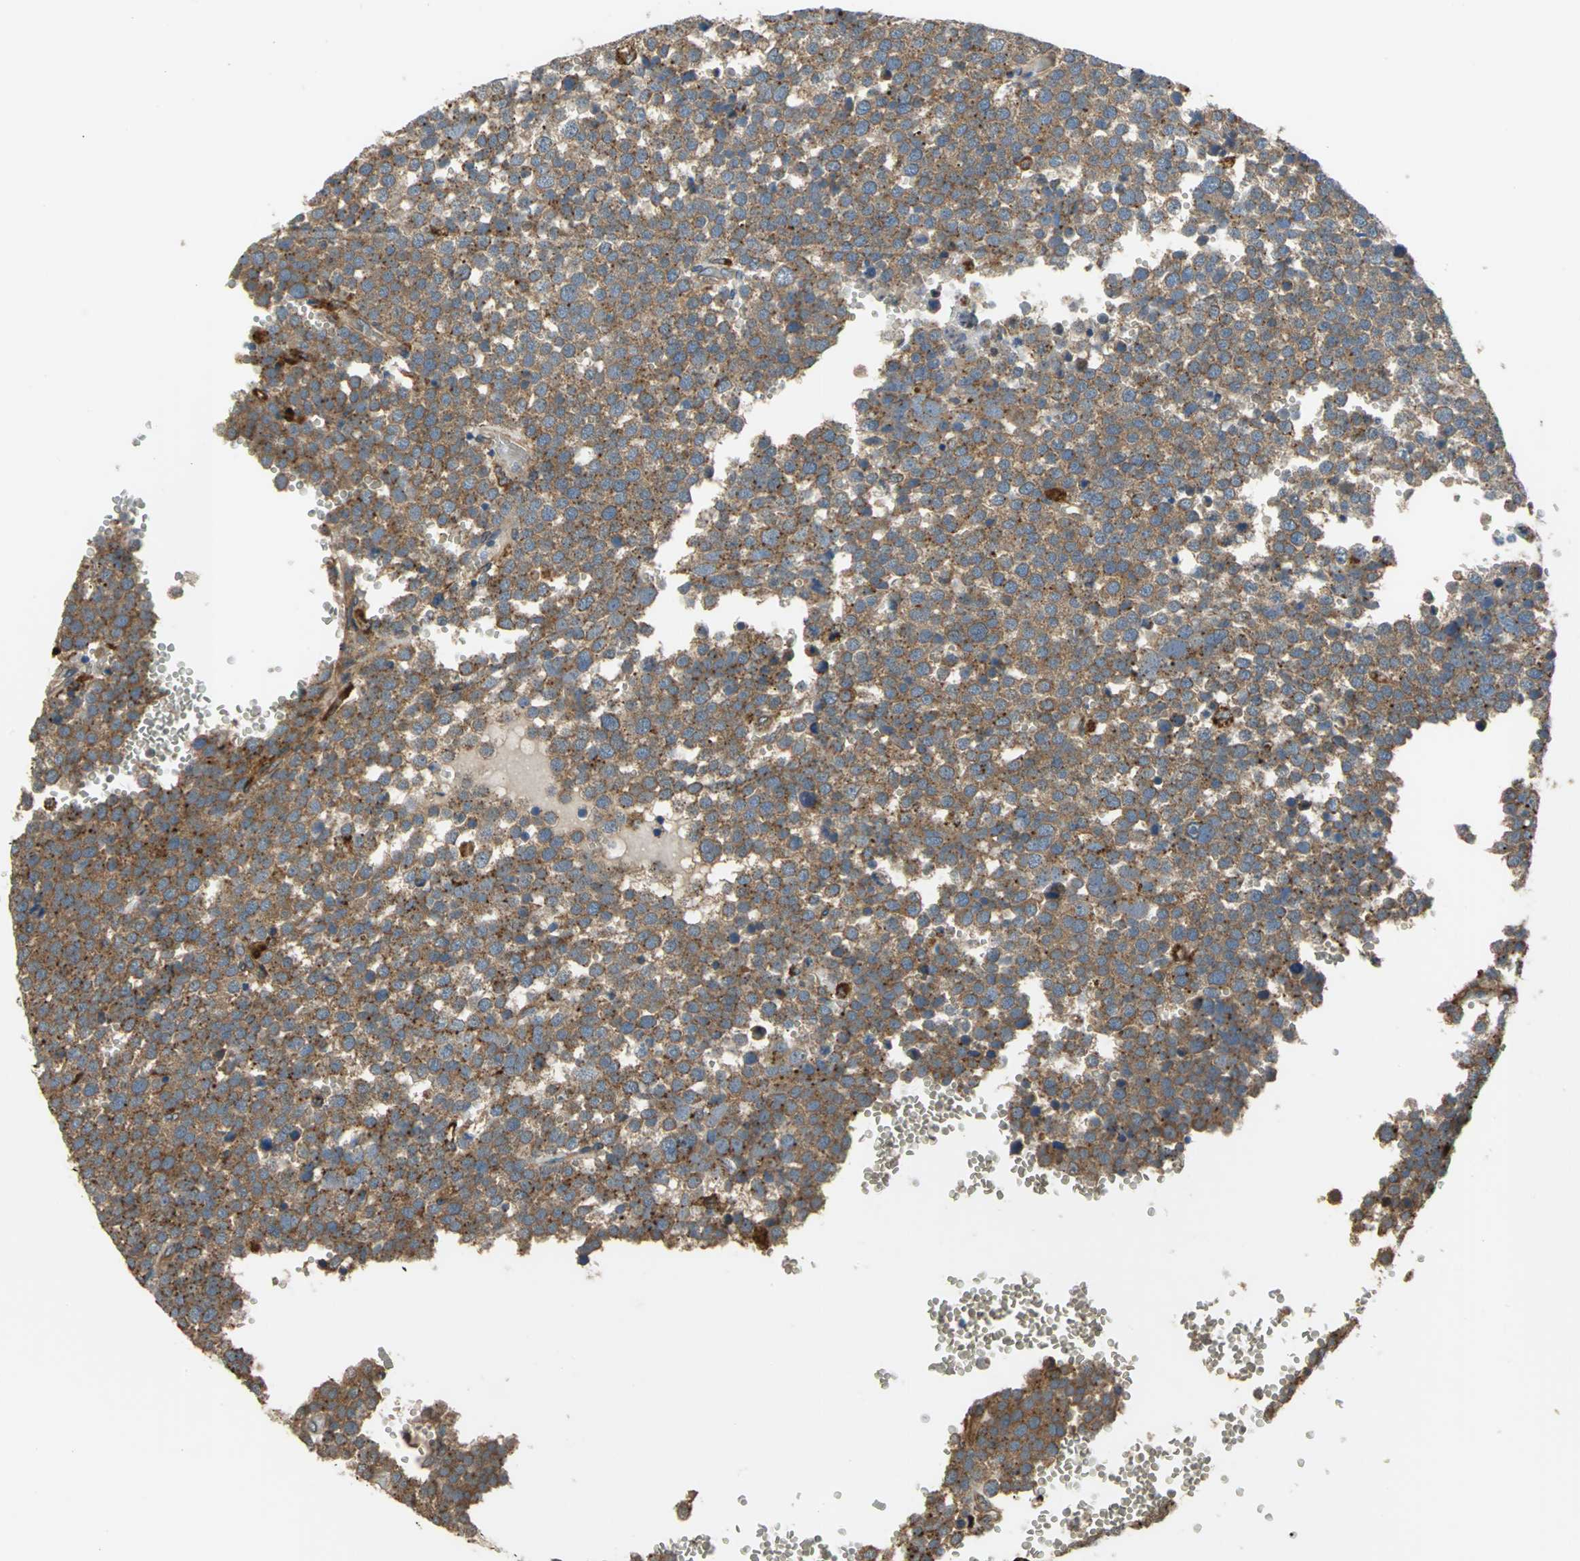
{"staining": {"intensity": "strong", "quantity": ">75%", "location": "cytoplasmic/membranous"}, "tissue": "testis cancer", "cell_type": "Tumor cells", "image_type": "cancer", "snomed": [{"axis": "morphology", "description": "Seminoma, NOS"}, {"axis": "topography", "description": "Testis"}], "caption": "Immunohistochemical staining of human testis seminoma demonstrates high levels of strong cytoplasmic/membranous positivity in approximately >75% of tumor cells. Nuclei are stained in blue.", "gene": "DIAPH2", "patient": {"sex": "male", "age": 71}}